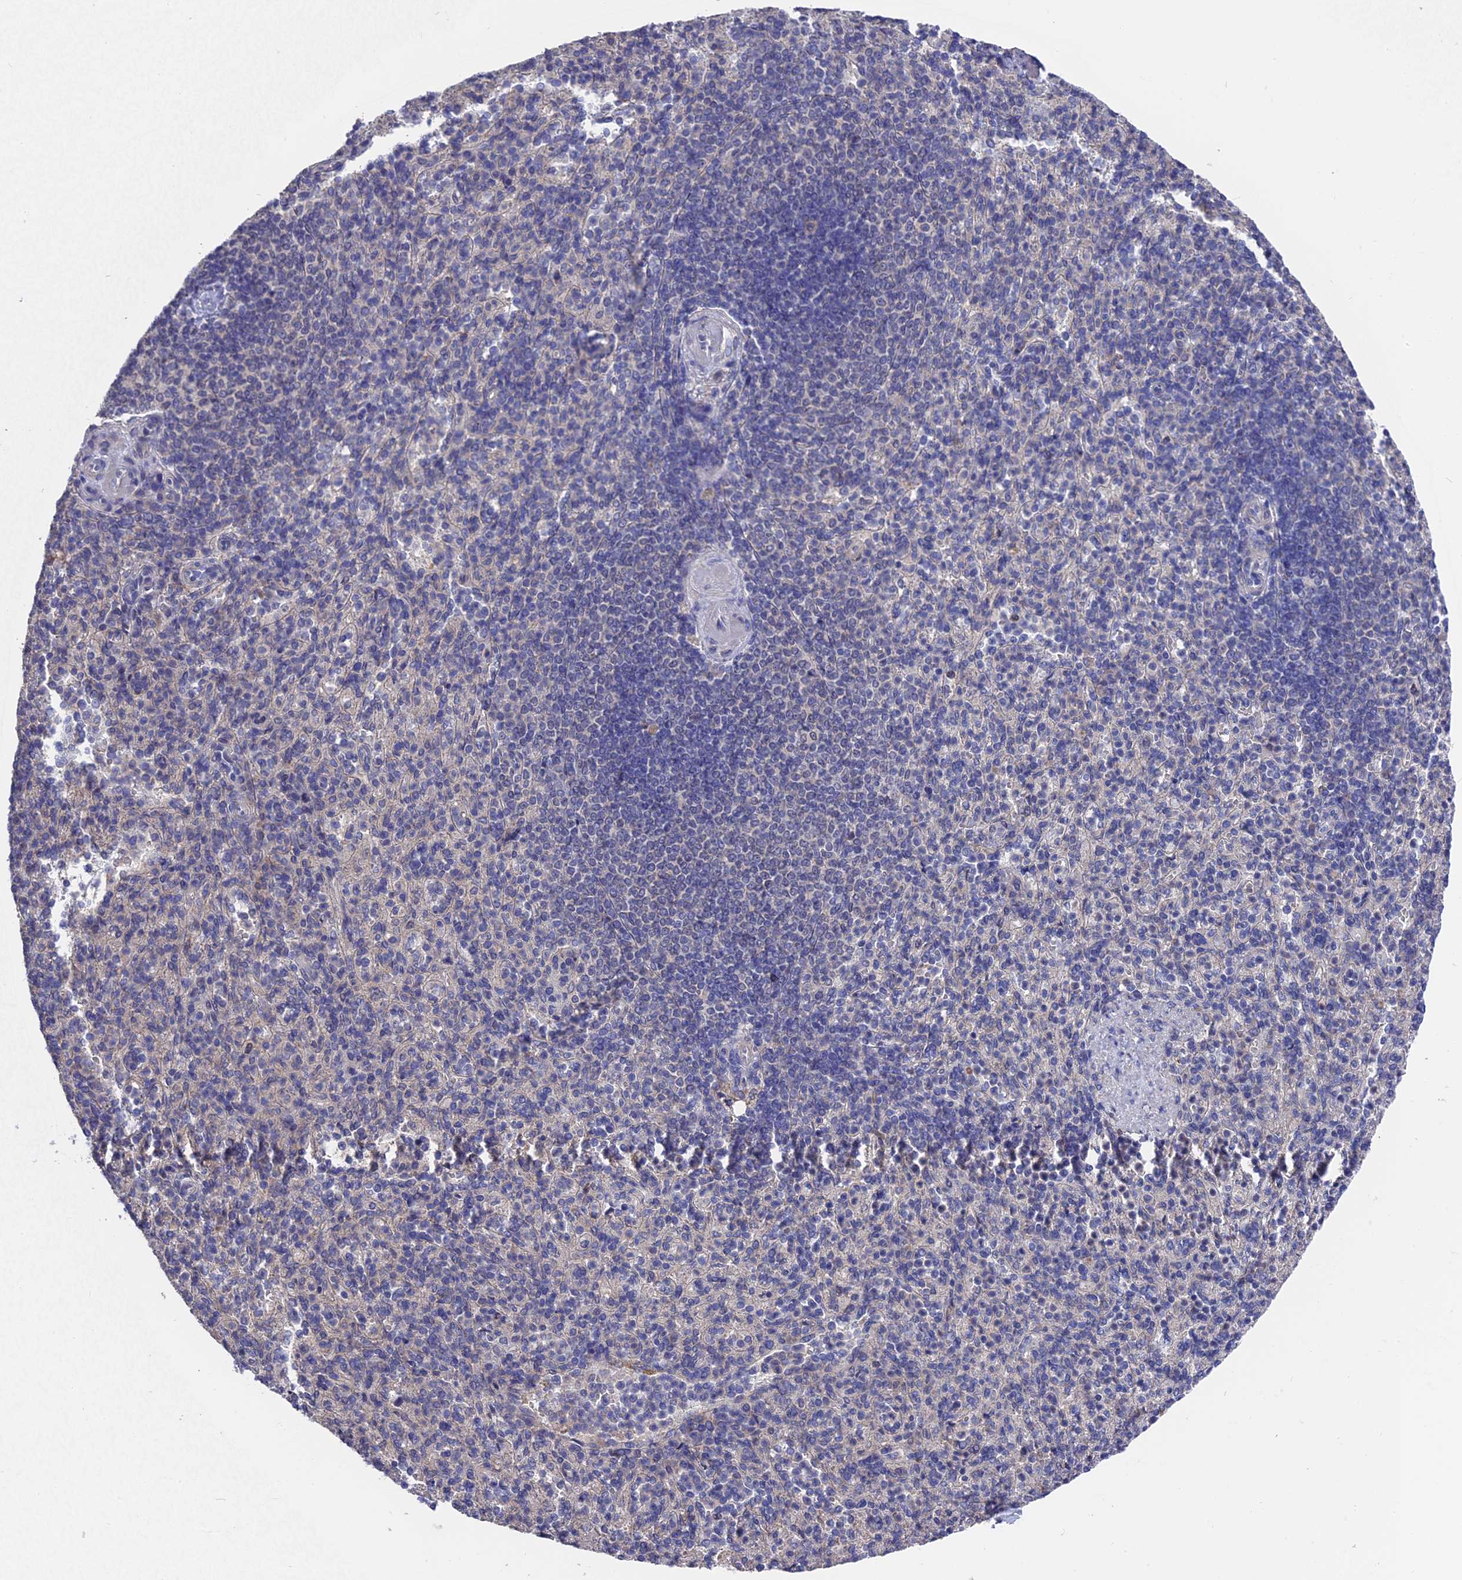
{"staining": {"intensity": "weak", "quantity": "25%-75%", "location": "cytoplasmic/membranous"}, "tissue": "spleen", "cell_type": "Cells in red pulp", "image_type": "normal", "snomed": [{"axis": "morphology", "description": "Normal tissue, NOS"}, {"axis": "topography", "description": "Spleen"}], "caption": "Protein analysis of benign spleen reveals weak cytoplasmic/membranous staining in about 25%-75% of cells in red pulp.", "gene": "ZCCHC2", "patient": {"sex": "female", "age": 74}}